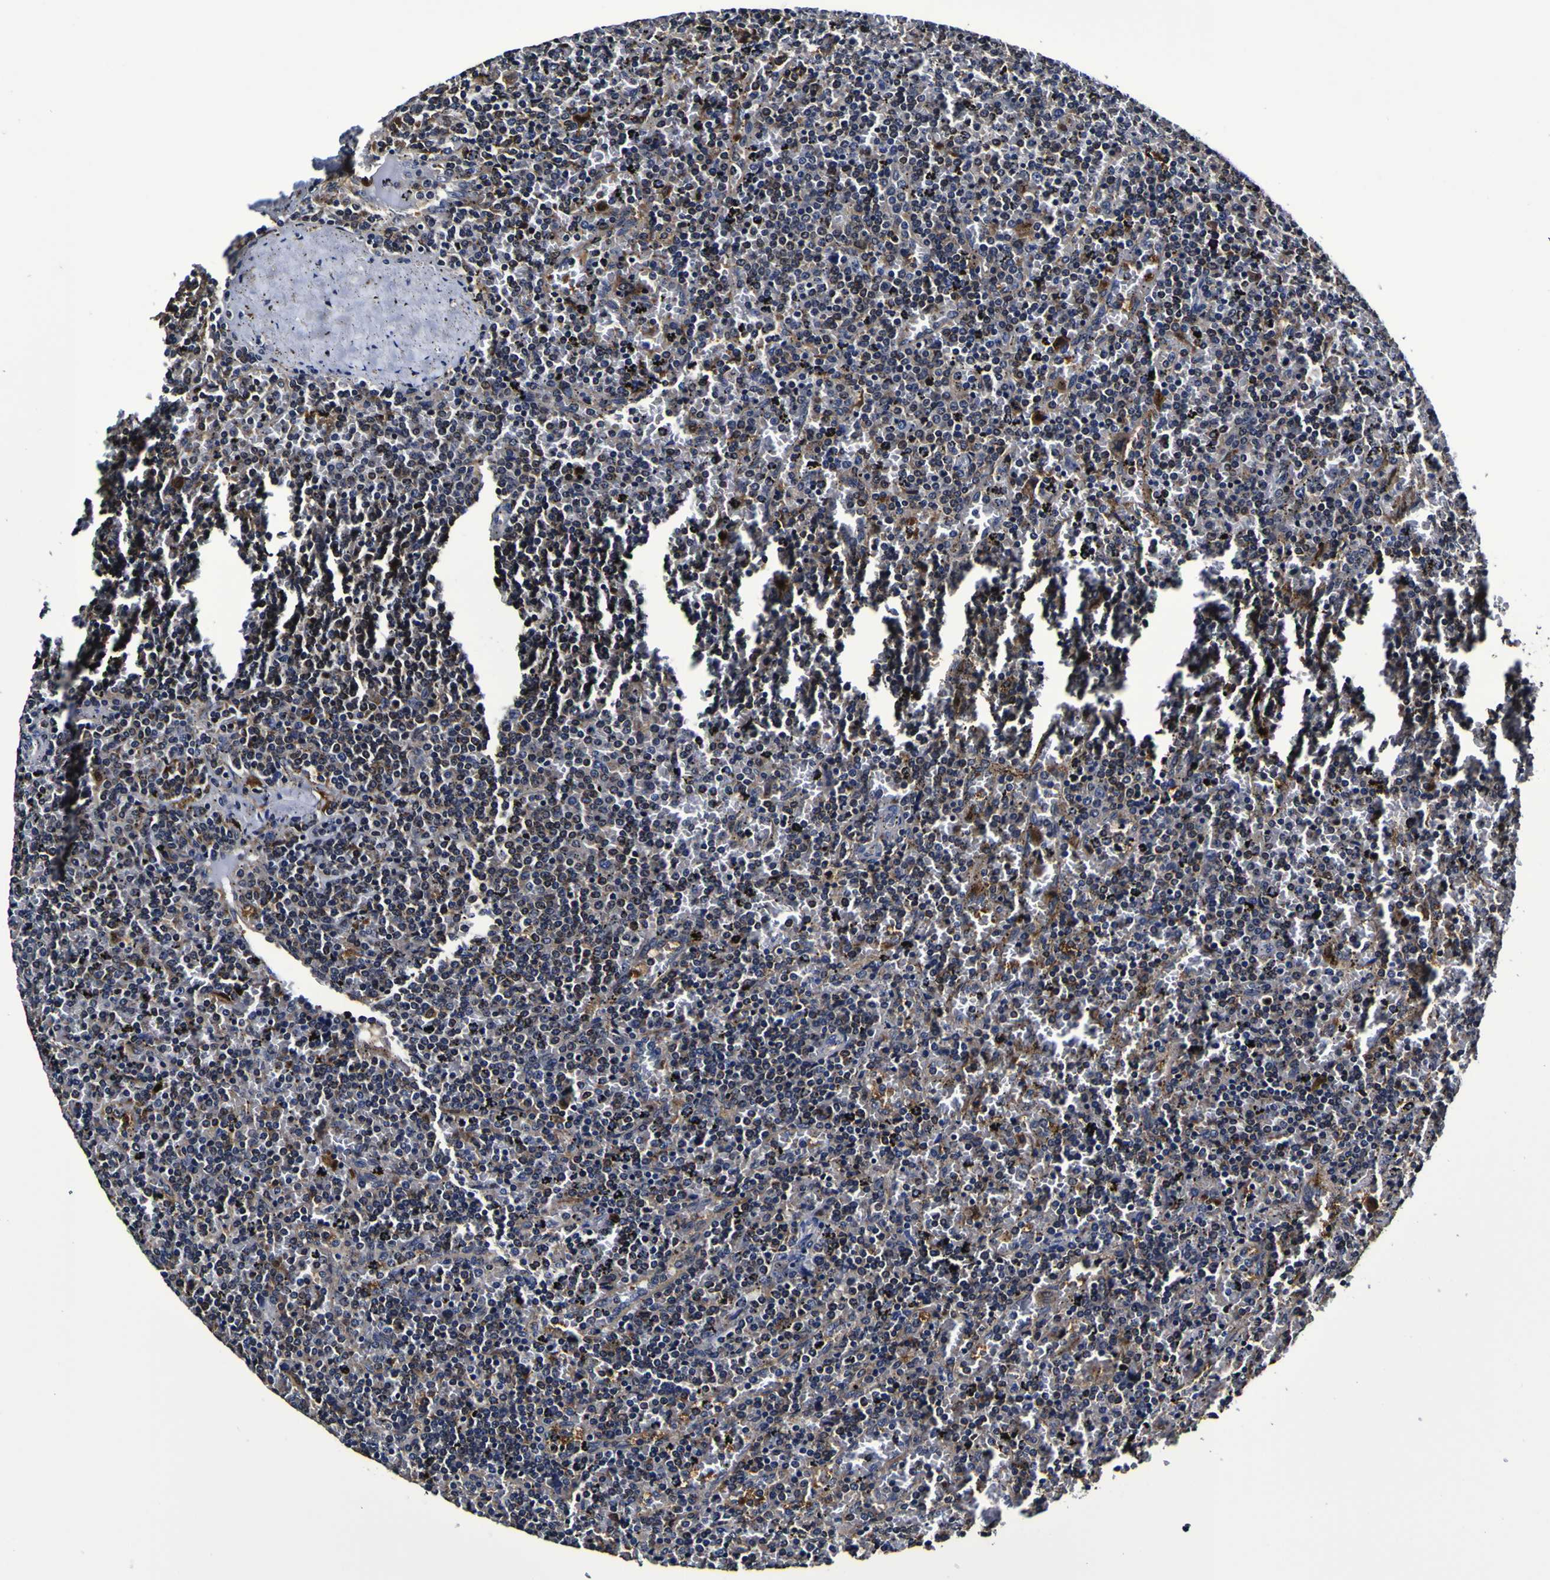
{"staining": {"intensity": "negative", "quantity": "none", "location": "none"}, "tissue": "lymphoma", "cell_type": "Tumor cells", "image_type": "cancer", "snomed": [{"axis": "morphology", "description": "Malignant lymphoma, non-Hodgkin's type, Low grade"}, {"axis": "topography", "description": "Spleen"}], "caption": "Histopathology image shows no protein staining in tumor cells of lymphoma tissue.", "gene": "GPX1", "patient": {"sex": "female", "age": 77}}